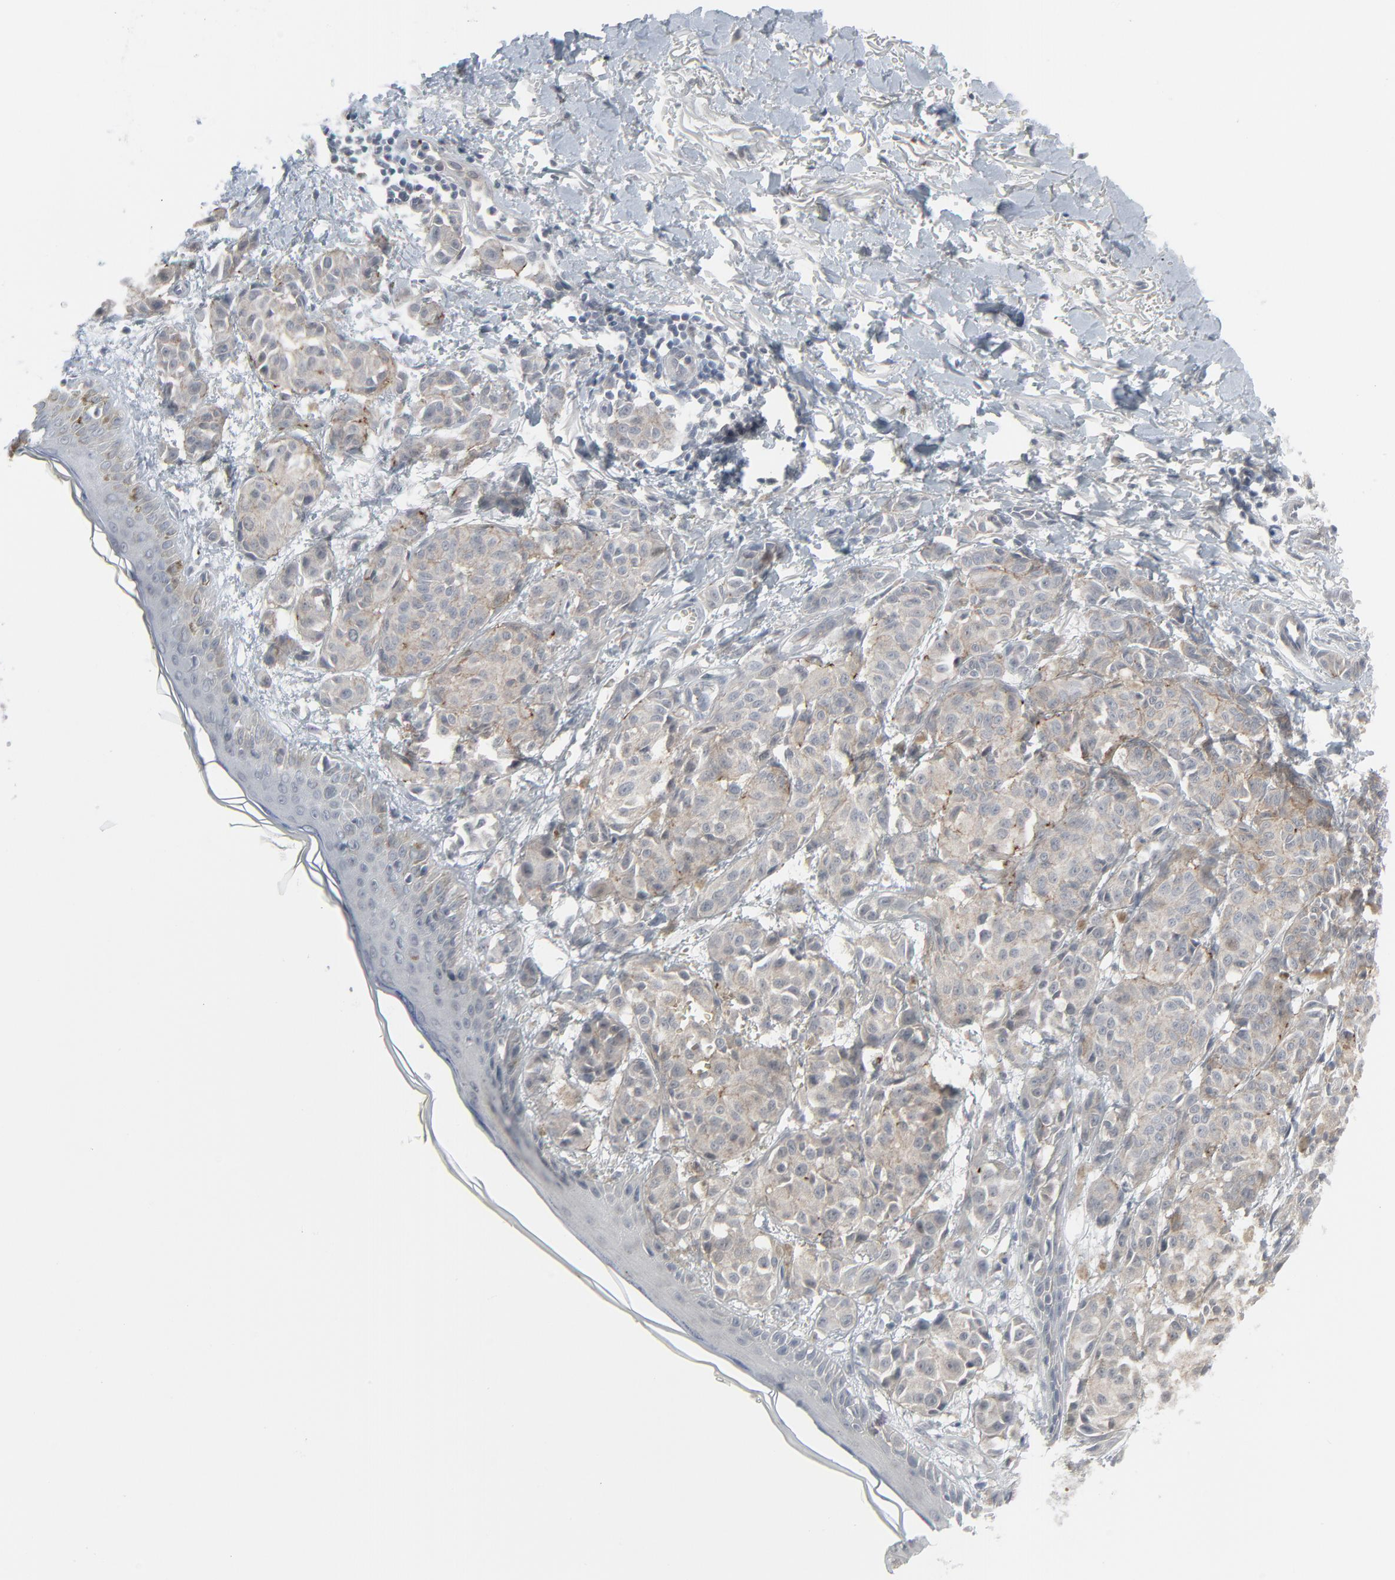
{"staining": {"intensity": "moderate", "quantity": "25%-75%", "location": "cytoplasmic/membranous"}, "tissue": "melanoma", "cell_type": "Tumor cells", "image_type": "cancer", "snomed": [{"axis": "morphology", "description": "Malignant melanoma, NOS"}, {"axis": "topography", "description": "Skin"}], "caption": "There is medium levels of moderate cytoplasmic/membranous expression in tumor cells of melanoma, as demonstrated by immunohistochemical staining (brown color).", "gene": "NEUROD1", "patient": {"sex": "male", "age": 76}}